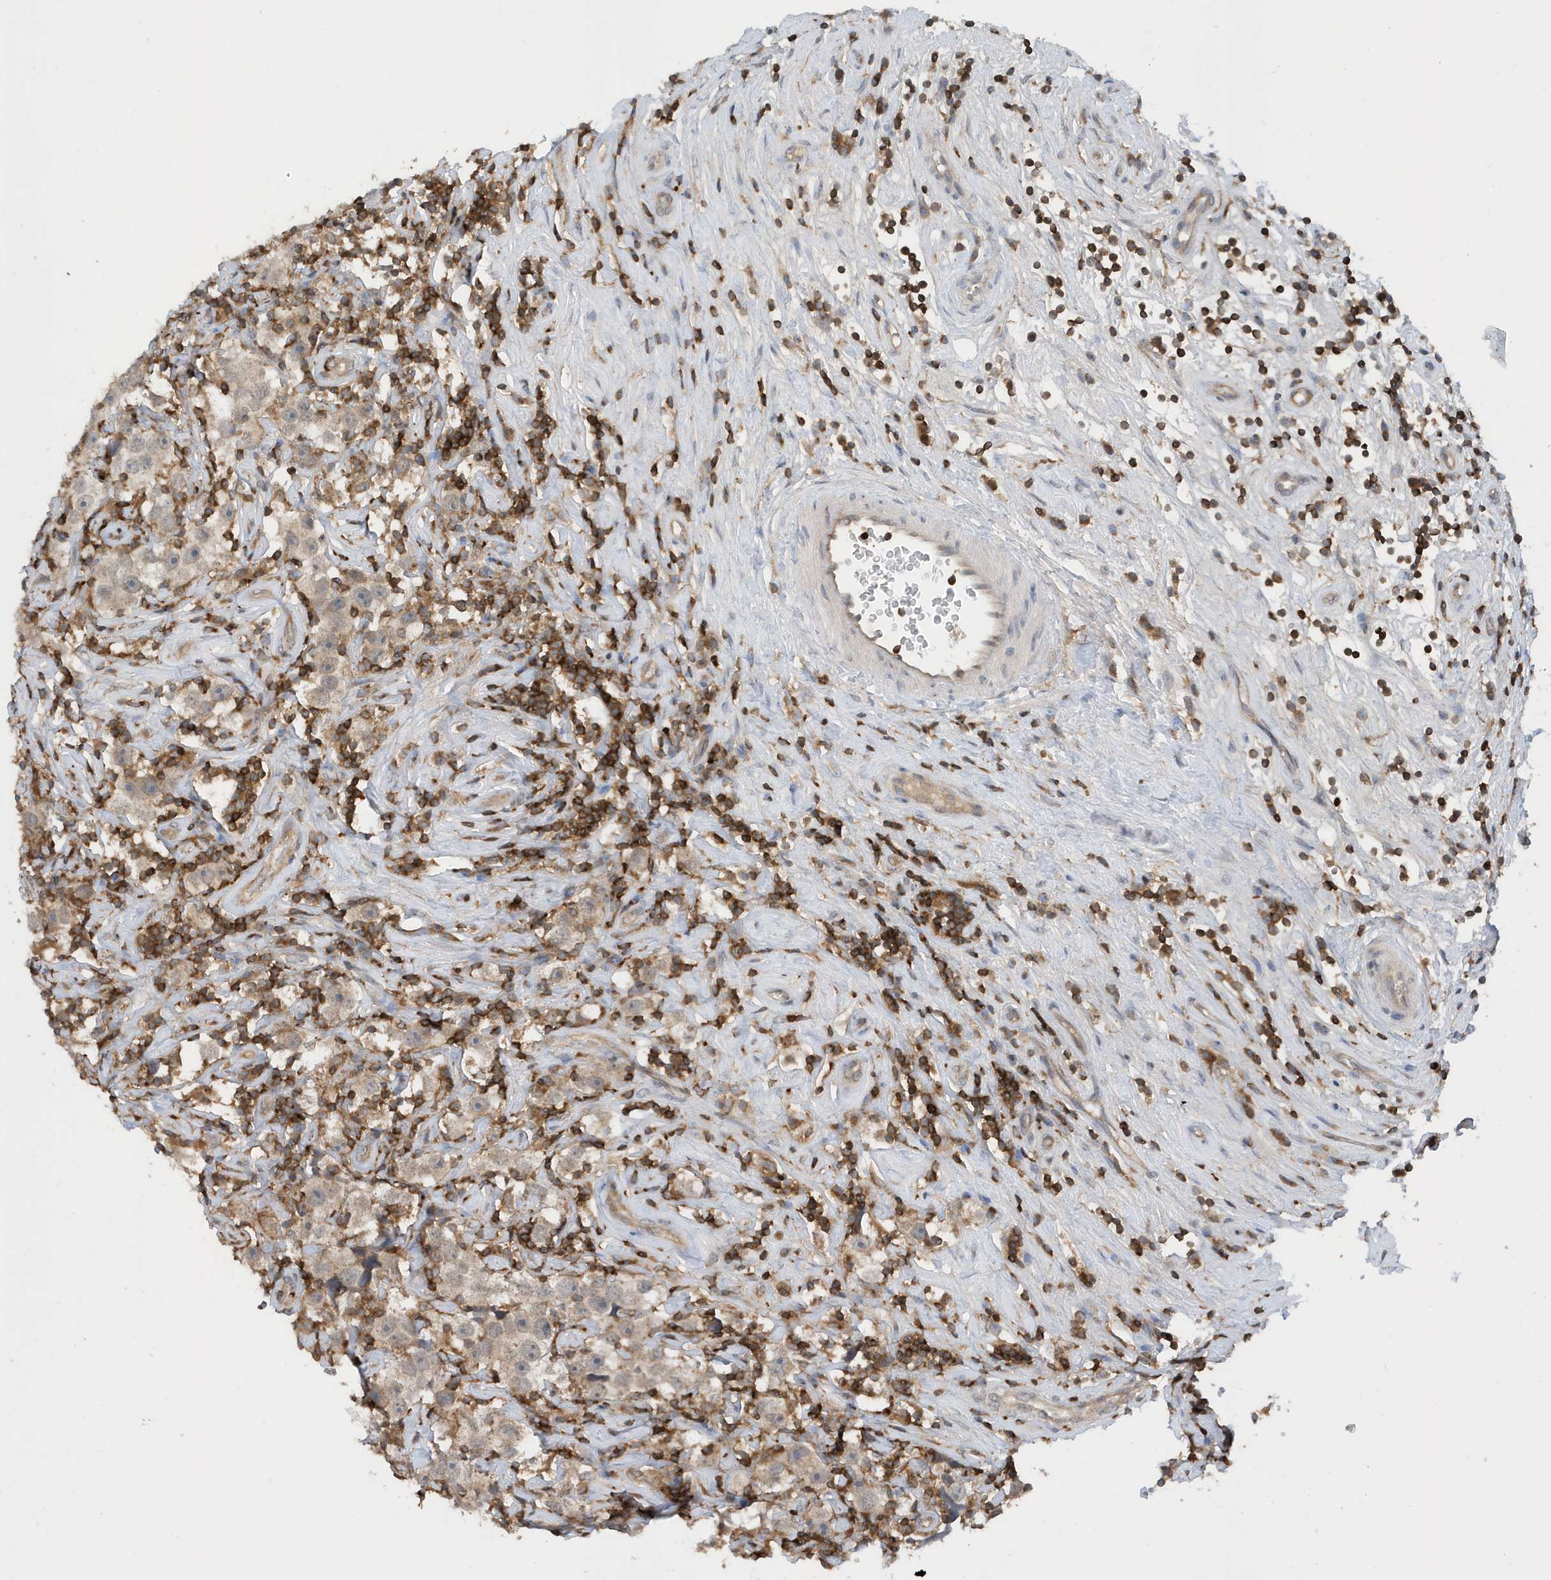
{"staining": {"intensity": "weak", "quantity": "<25%", "location": "cytoplasmic/membranous"}, "tissue": "testis cancer", "cell_type": "Tumor cells", "image_type": "cancer", "snomed": [{"axis": "morphology", "description": "Seminoma, NOS"}, {"axis": "topography", "description": "Testis"}], "caption": "The photomicrograph shows no significant expression in tumor cells of testis cancer.", "gene": "NSUN3", "patient": {"sex": "male", "age": 49}}